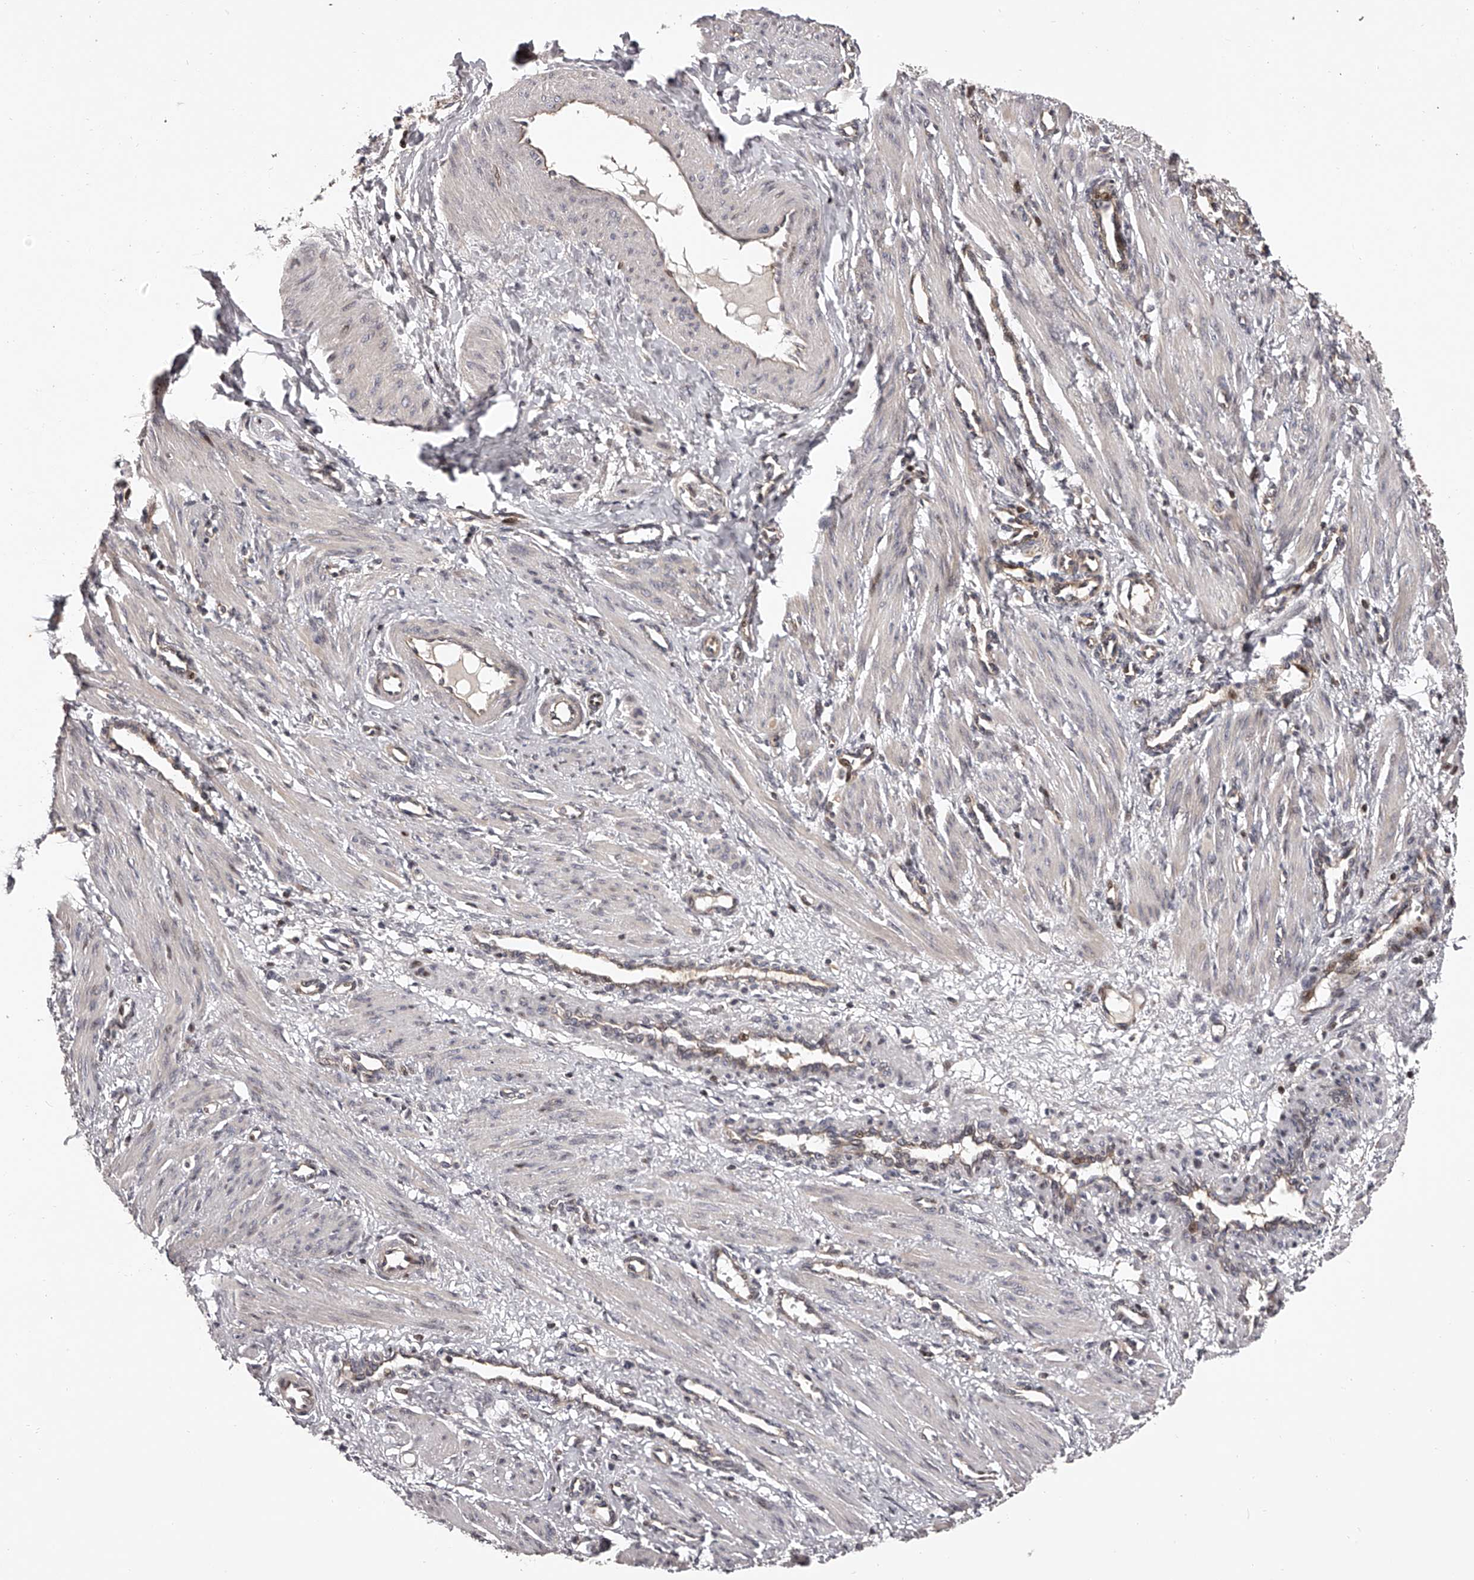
{"staining": {"intensity": "negative", "quantity": "none", "location": "none"}, "tissue": "smooth muscle", "cell_type": "Smooth muscle cells", "image_type": "normal", "snomed": [{"axis": "morphology", "description": "Normal tissue, NOS"}, {"axis": "topography", "description": "Endometrium"}], "caption": "Immunohistochemistry (IHC) micrograph of normal smooth muscle: human smooth muscle stained with DAB reveals no significant protein positivity in smooth muscle cells. (DAB (3,3'-diaminobenzidine) IHC, high magnification).", "gene": "PFDN2", "patient": {"sex": "female", "age": 33}}